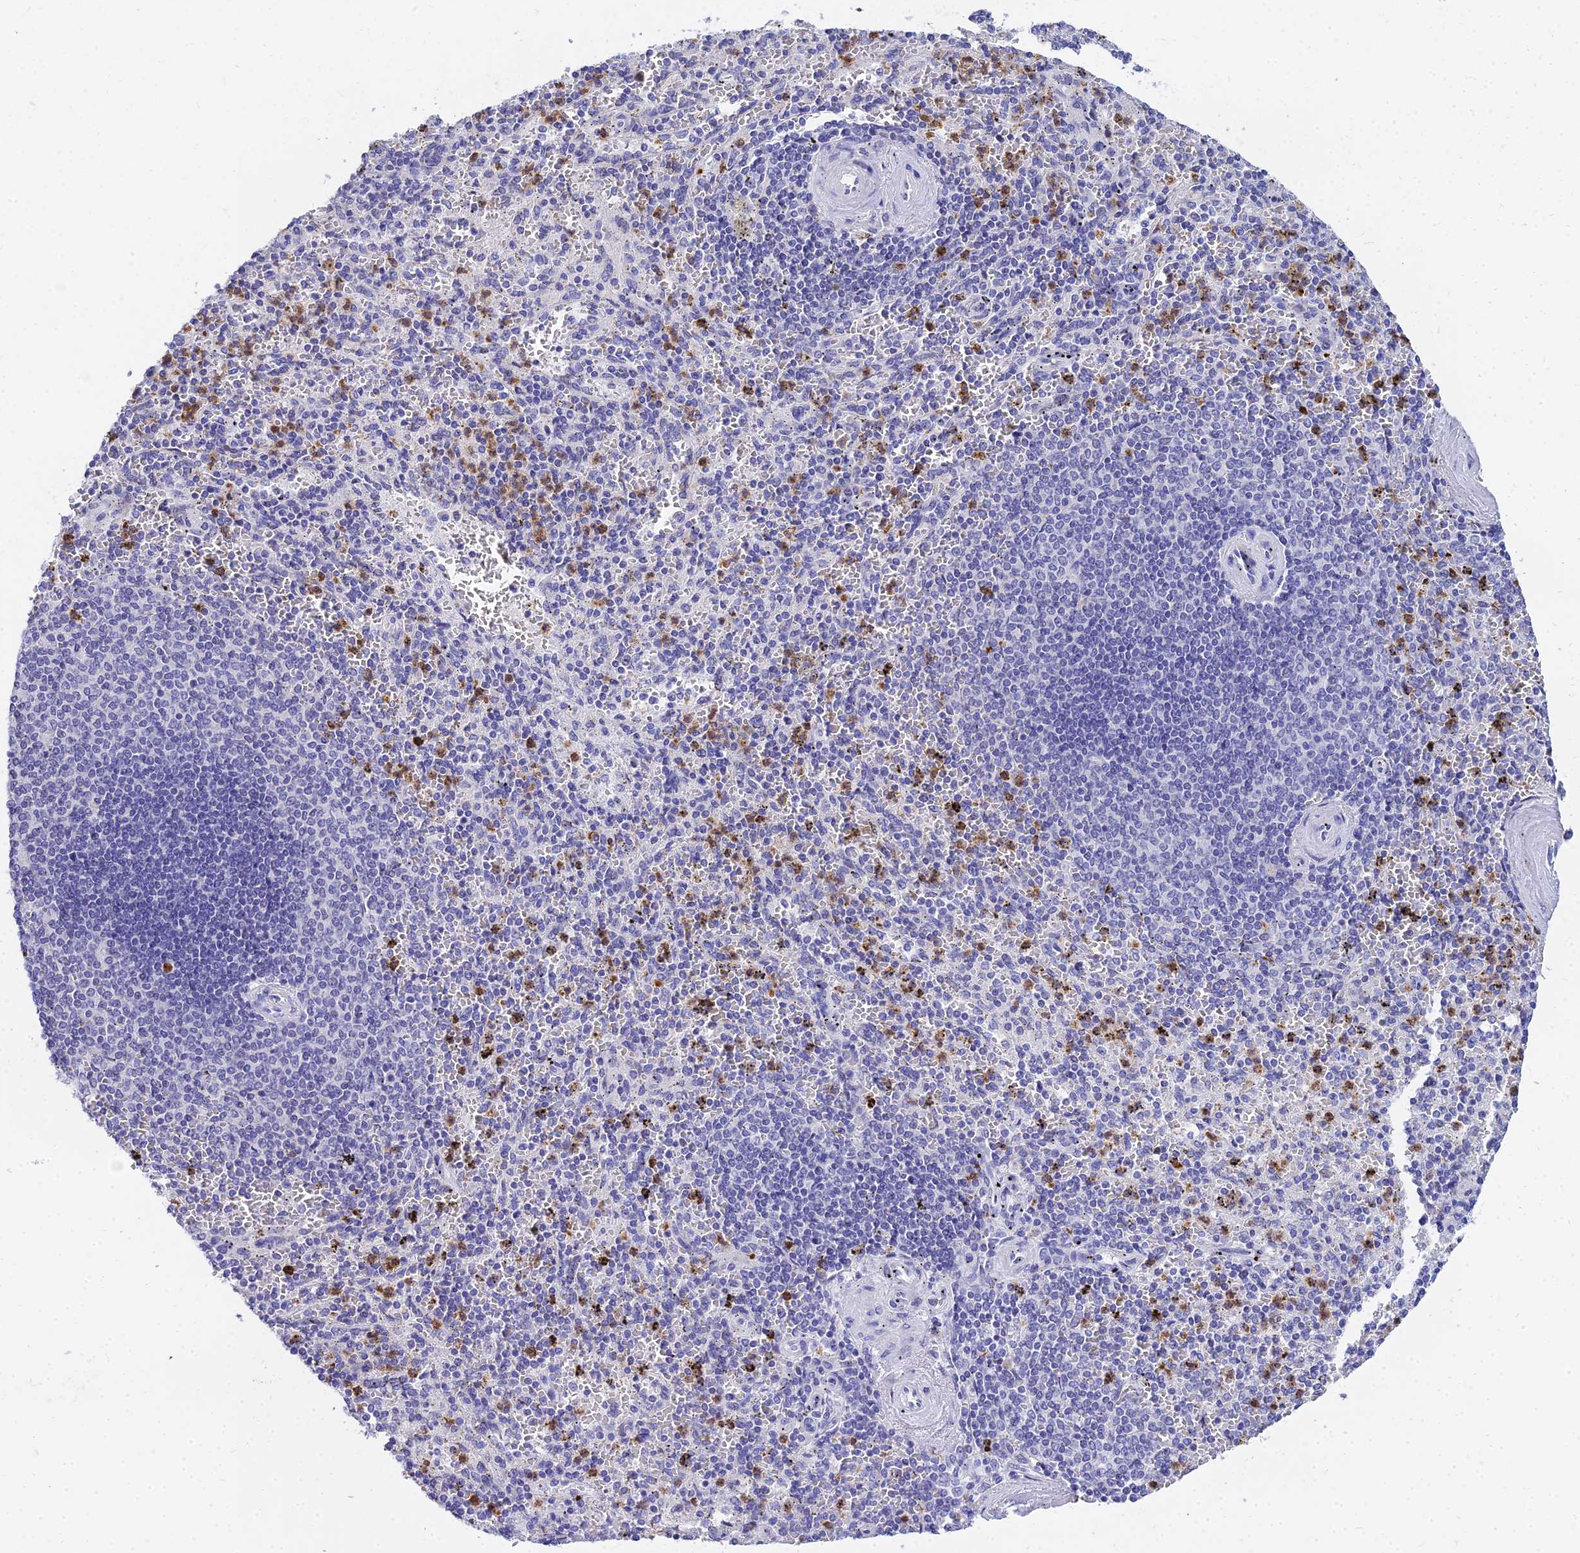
{"staining": {"intensity": "moderate", "quantity": "<25%", "location": "cytoplasmic/membranous"}, "tissue": "spleen", "cell_type": "Cells in red pulp", "image_type": "normal", "snomed": [{"axis": "morphology", "description": "Normal tissue, NOS"}, {"axis": "topography", "description": "Spleen"}], "caption": "Moderate cytoplasmic/membranous positivity is present in approximately <25% of cells in red pulp in benign spleen. (DAB IHC with brightfield microscopy, high magnification).", "gene": "VWC2L", "patient": {"sex": "male", "age": 82}}